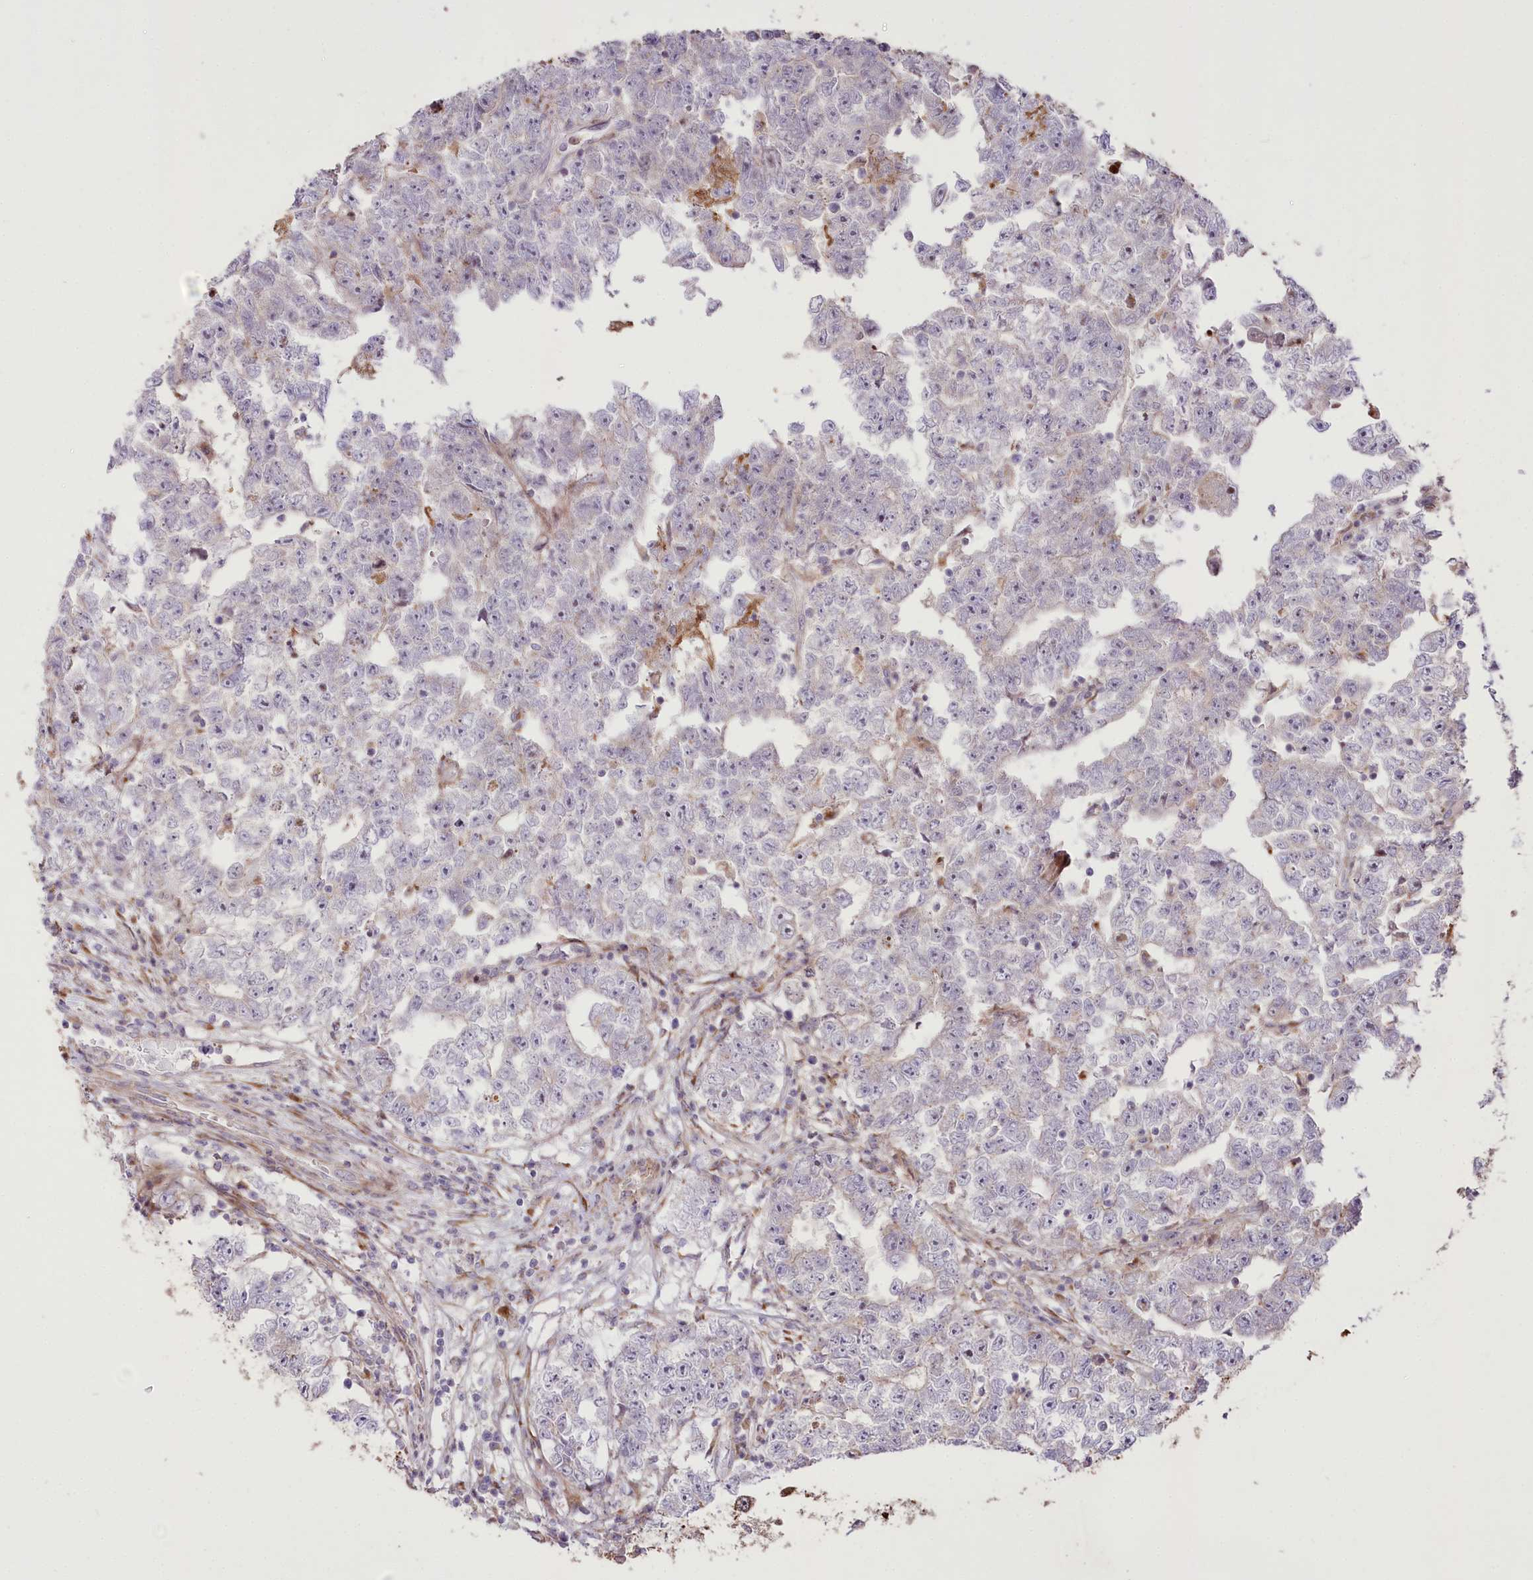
{"staining": {"intensity": "negative", "quantity": "none", "location": "none"}, "tissue": "testis cancer", "cell_type": "Tumor cells", "image_type": "cancer", "snomed": [{"axis": "morphology", "description": "Carcinoma, Embryonal, NOS"}, {"axis": "topography", "description": "Testis"}], "caption": "Image shows no significant protein staining in tumor cells of testis embryonal carcinoma. The staining is performed using DAB (3,3'-diaminobenzidine) brown chromogen with nuclei counter-stained in using hematoxylin.", "gene": "RNF24", "patient": {"sex": "male", "age": 25}}